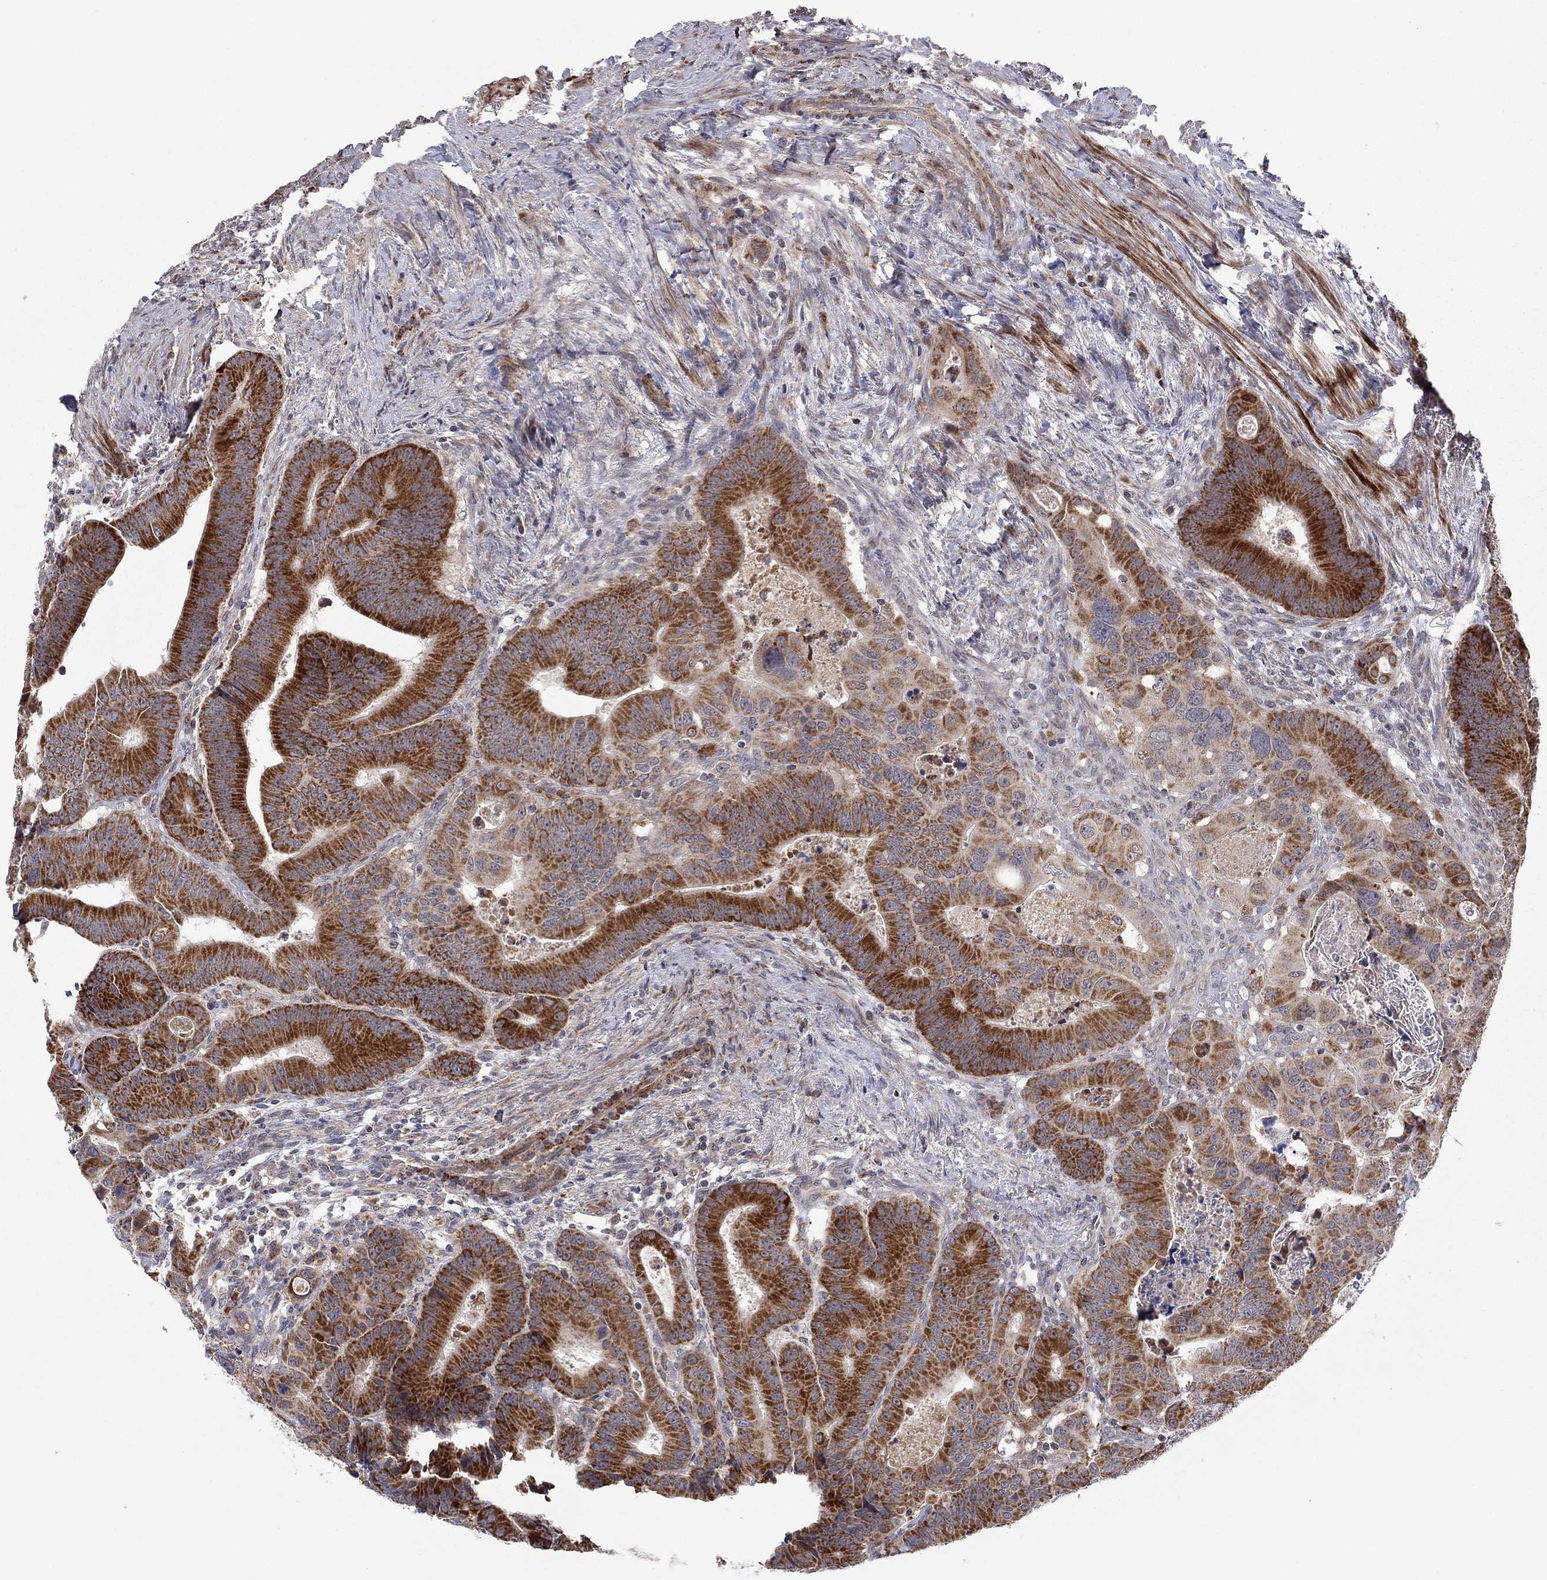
{"staining": {"intensity": "strong", "quantity": "25%-75%", "location": "cytoplasmic/membranous"}, "tissue": "colorectal cancer", "cell_type": "Tumor cells", "image_type": "cancer", "snomed": [{"axis": "morphology", "description": "Adenocarcinoma, NOS"}, {"axis": "topography", "description": "Rectum"}], "caption": "Immunohistochemical staining of human adenocarcinoma (colorectal) displays high levels of strong cytoplasmic/membranous staining in approximately 25%-75% of tumor cells.", "gene": "IDS", "patient": {"sex": "male", "age": 64}}